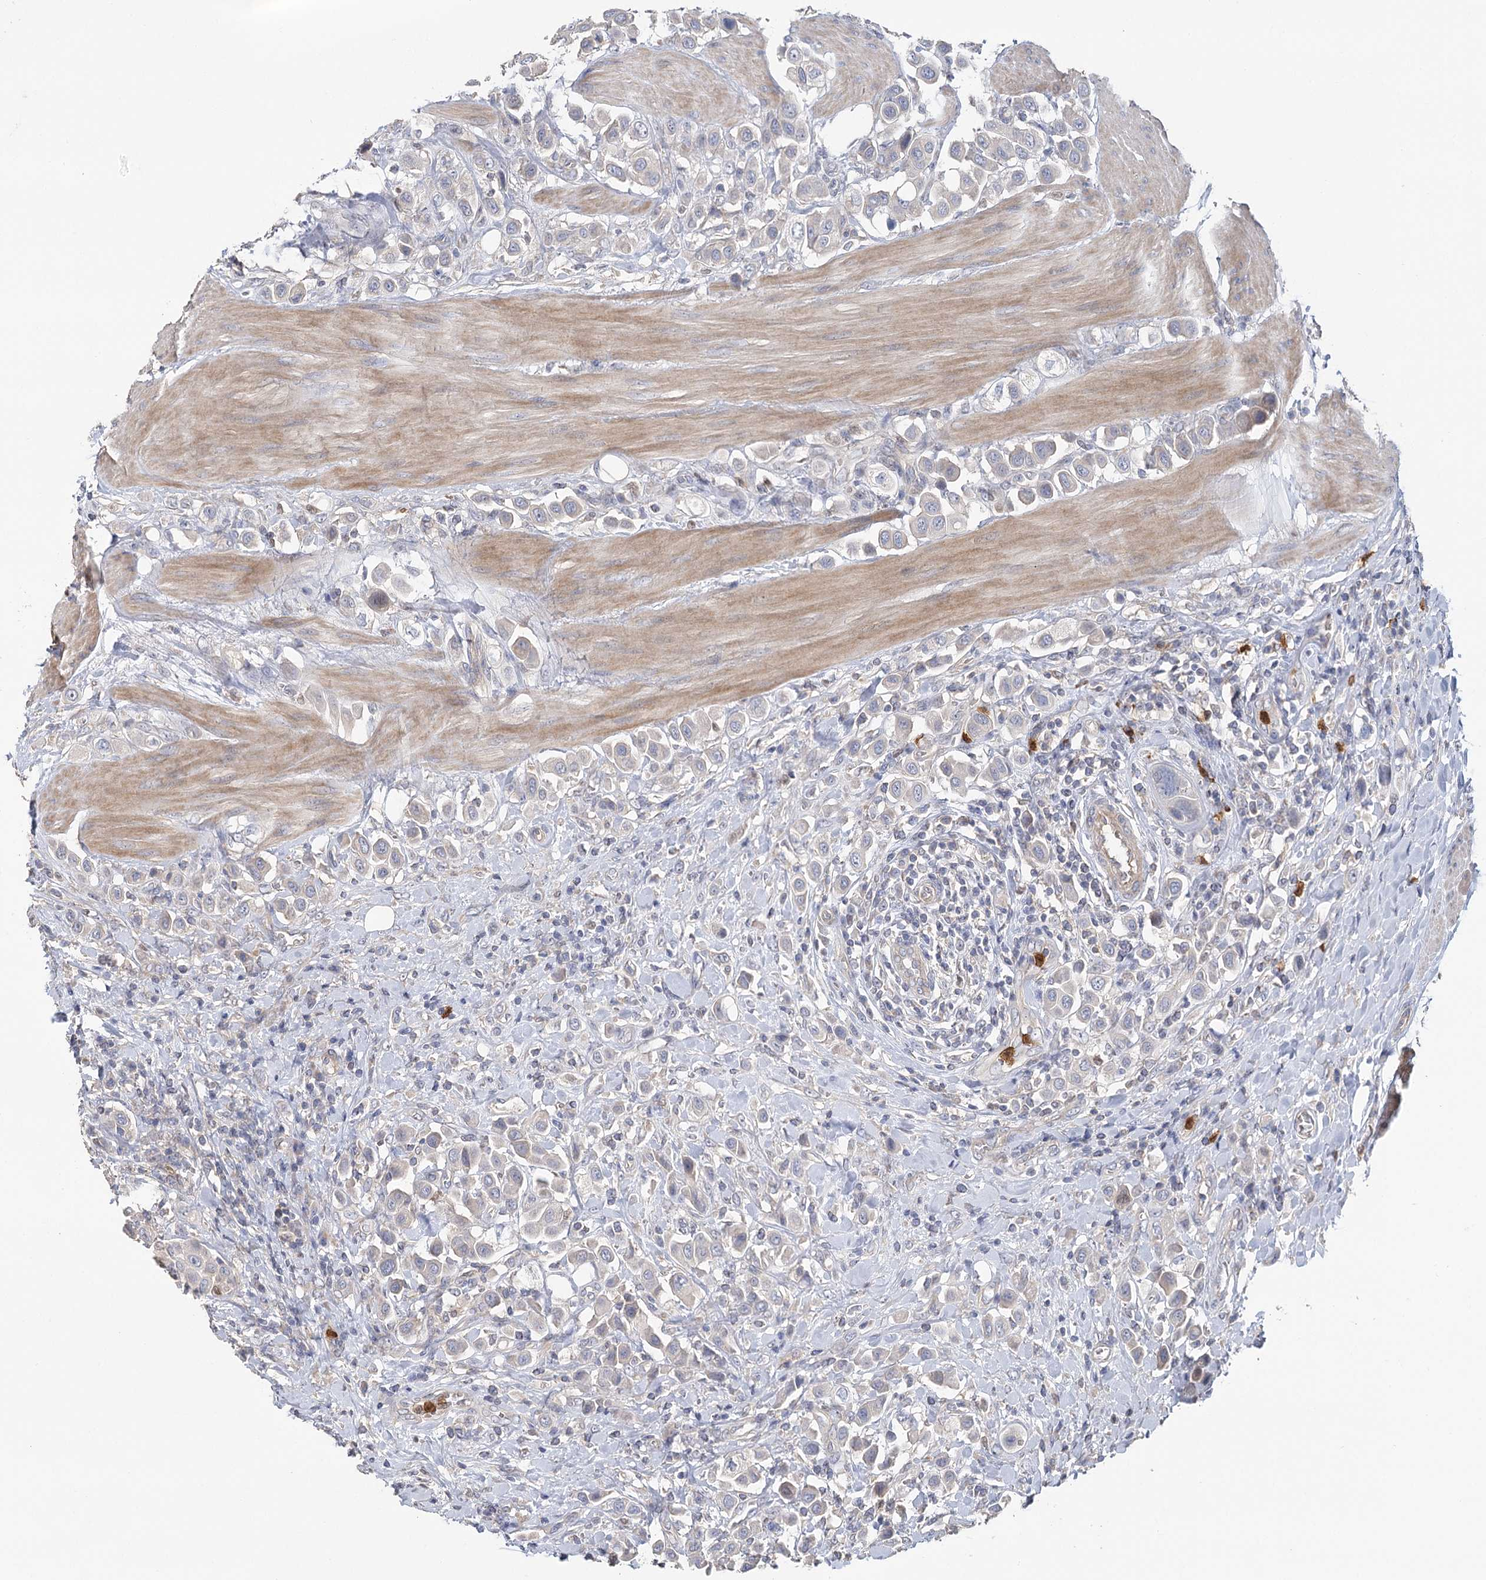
{"staining": {"intensity": "negative", "quantity": "none", "location": "none"}, "tissue": "urothelial cancer", "cell_type": "Tumor cells", "image_type": "cancer", "snomed": [{"axis": "morphology", "description": "Urothelial carcinoma, High grade"}, {"axis": "topography", "description": "Urinary bladder"}], "caption": "DAB immunohistochemical staining of human urothelial cancer demonstrates no significant expression in tumor cells.", "gene": "EPB41L5", "patient": {"sex": "male", "age": 50}}